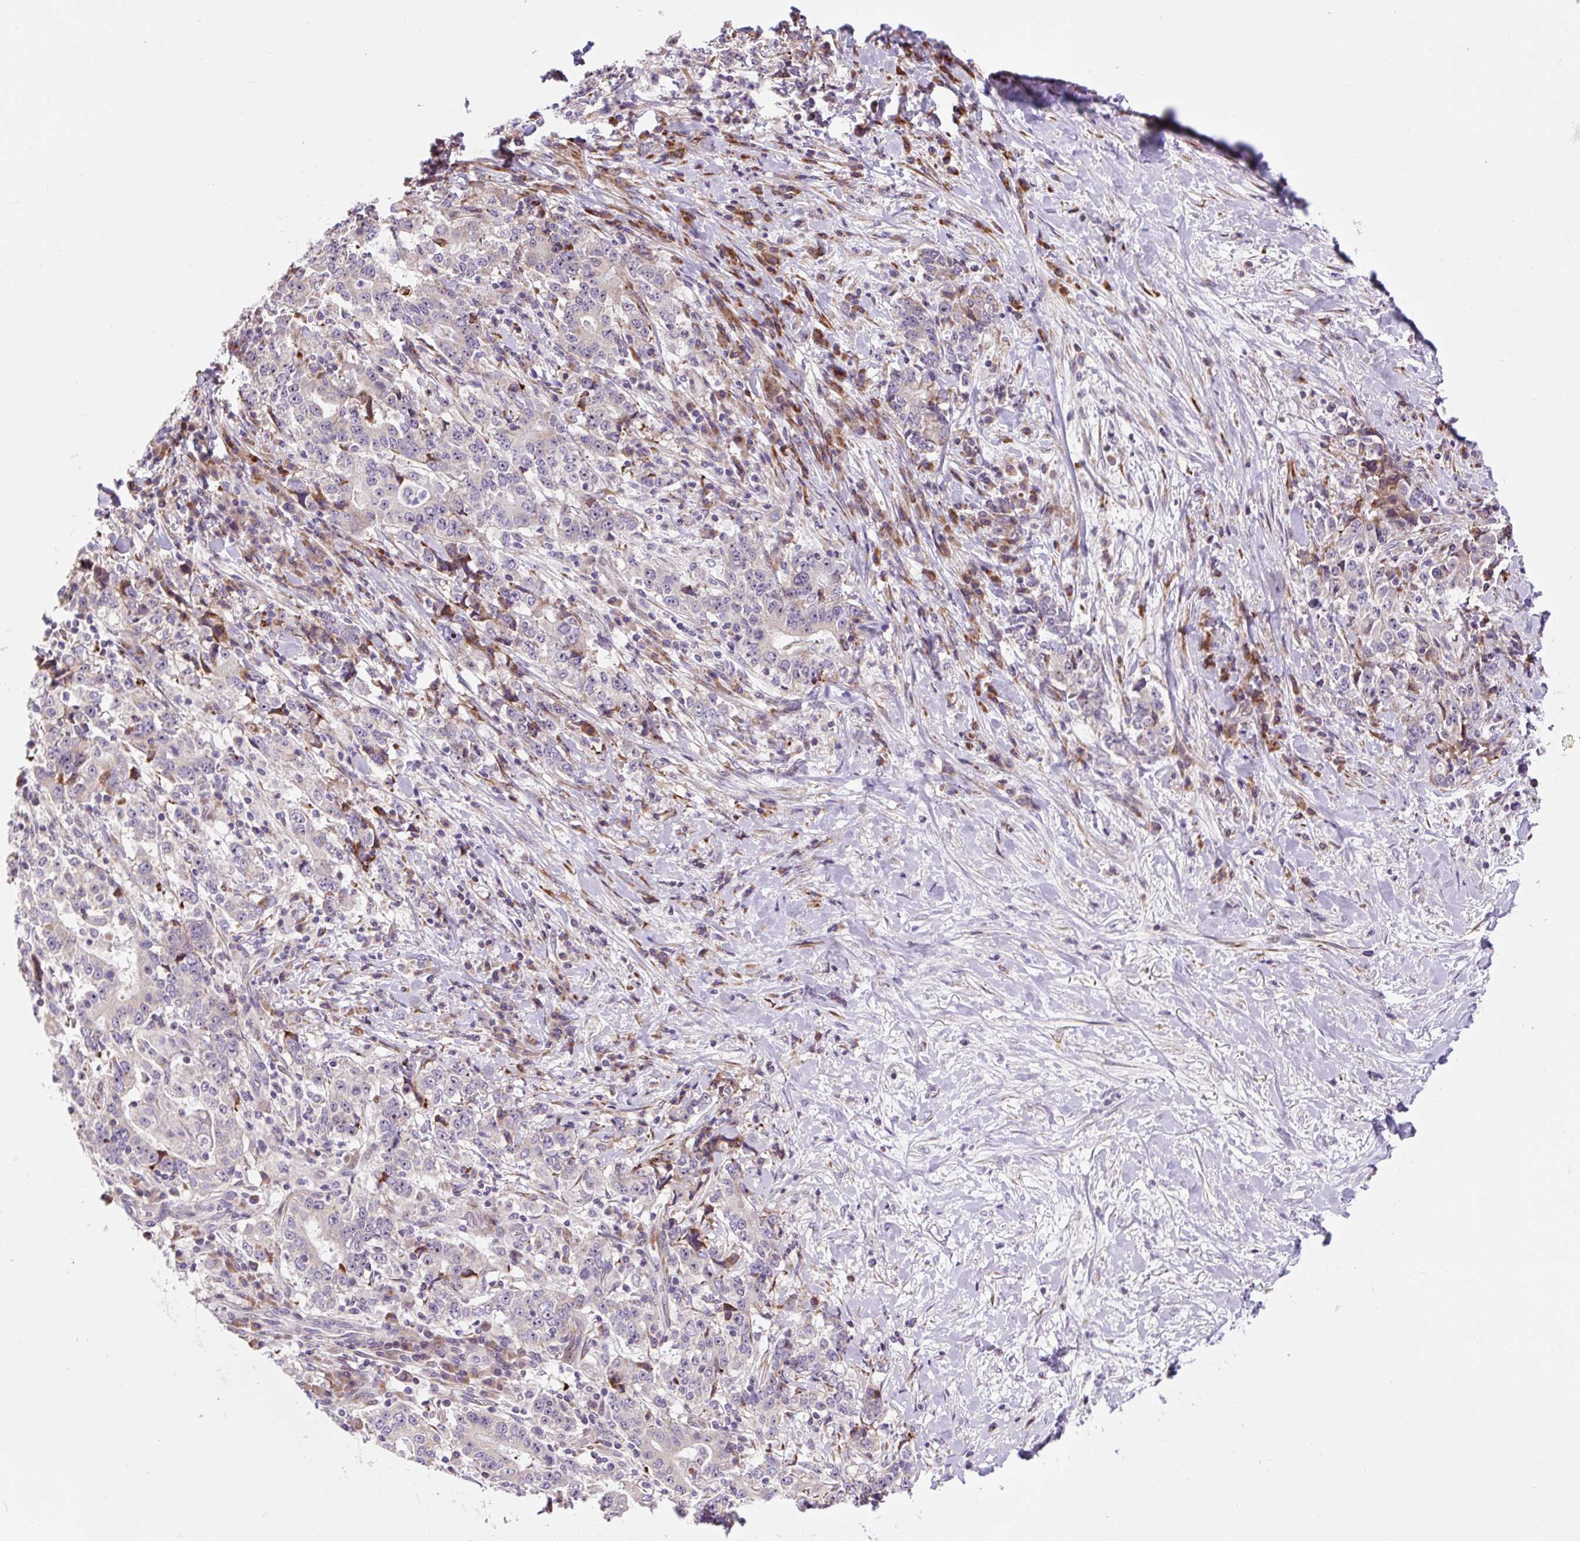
{"staining": {"intensity": "negative", "quantity": "none", "location": "none"}, "tissue": "stomach cancer", "cell_type": "Tumor cells", "image_type": "cancer", "snomed": [{"axis": "morphology", "description": "Normal tissue, NOS"}, {"axis": "morphology", "description": "Adenocarcinoma, NOS"}, {"axis": "topography", "description": "Stomach, upper"}, {"axis": "topography", "description": "Stomach"}], "caption": "Tumor cells are negative for brown protein staining in stomach adenocarcinoma. The staining is performed using DAB (3,3'-diaminobenzidine) brown chromogen with nuclei counter-stained in using hematoxylin.", "gene": "CISD3", "patient": {"sex": "male", "age": 59}}